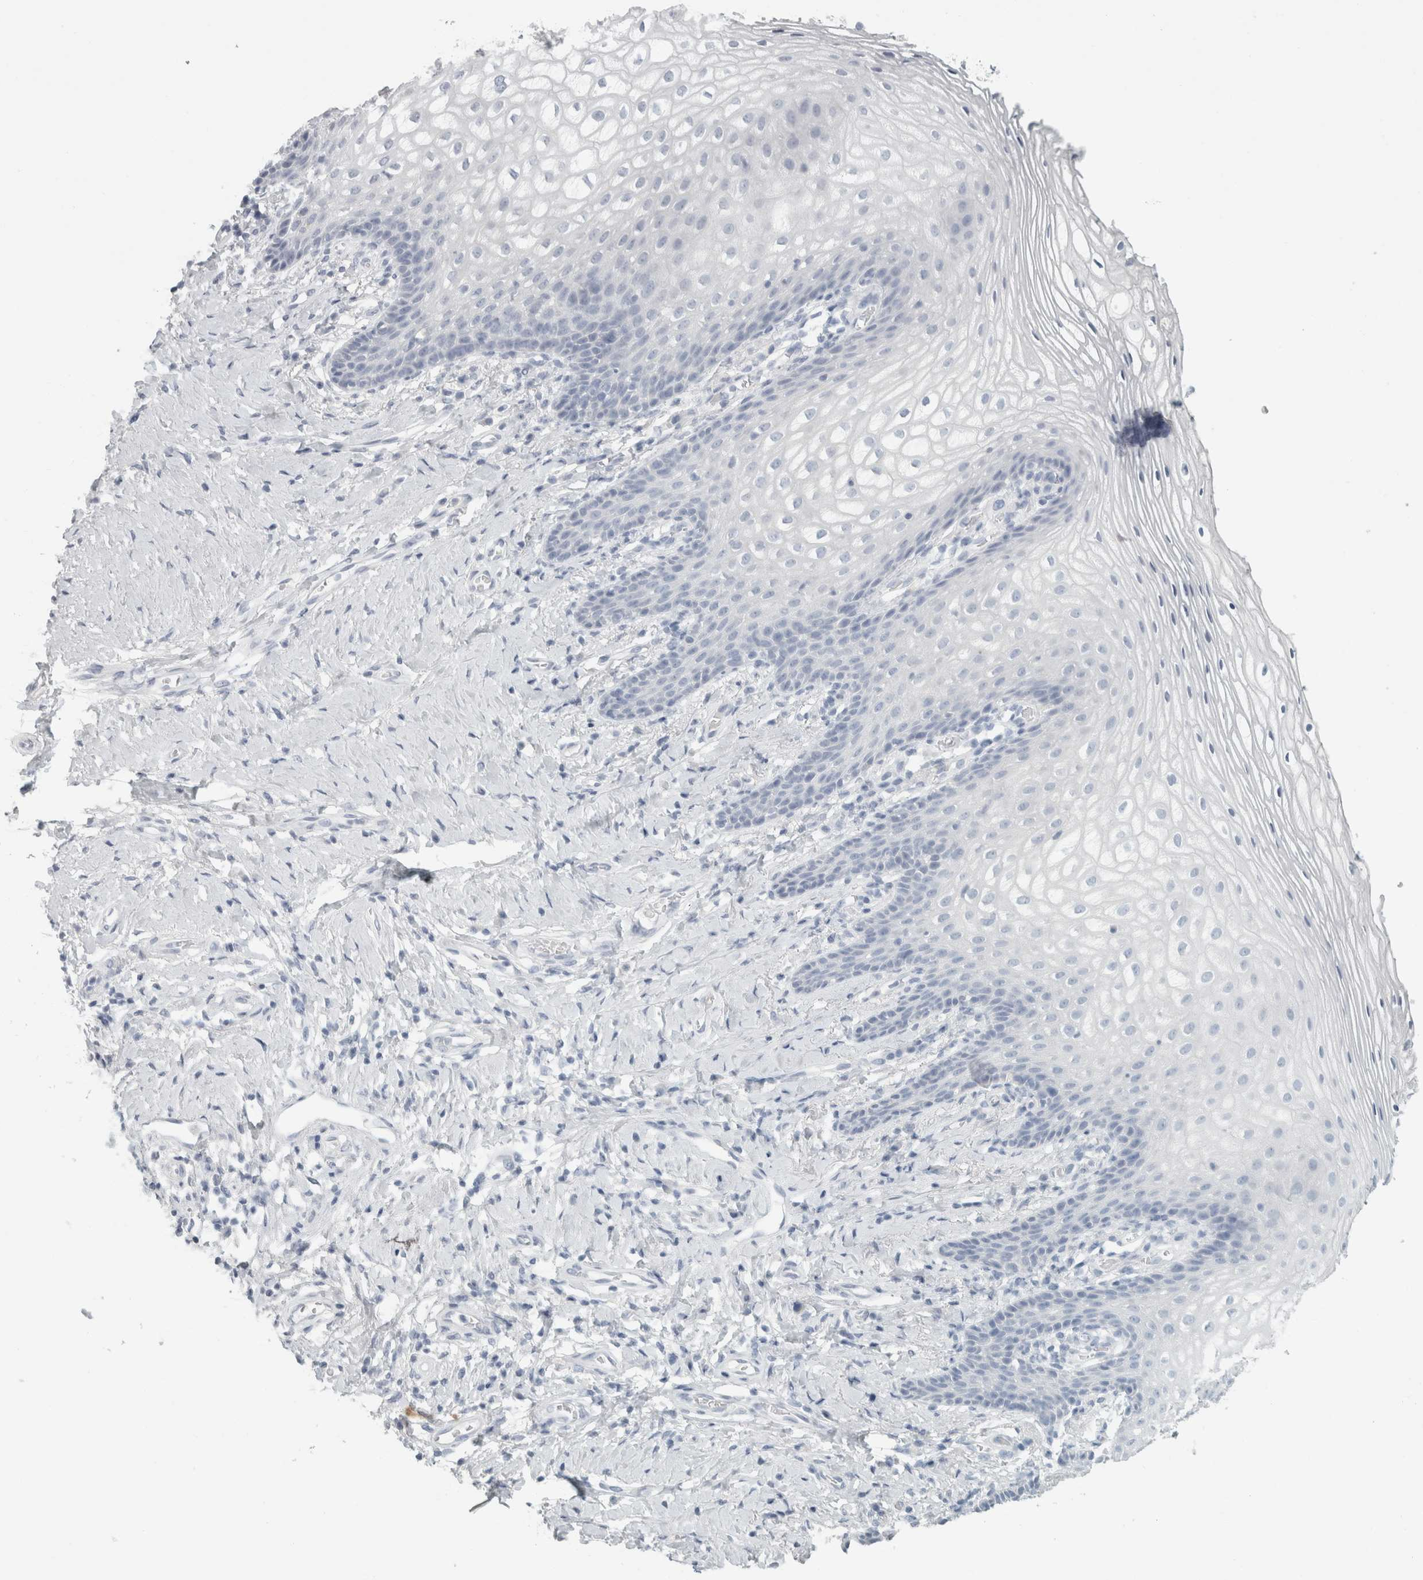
{"staining": {"intensity": "negative", "quantity": "none", "location": "none"}, "tissue": "vagina", "cell_type": "Squamous epithelial cells", "image_type": "normal", "snomed": [{"axis": "morphology", "description": "Normal tissue, NOS"}, {"axis": "topography", "description": "Vagina"}], "caption": "Immunohistochemistry of unremarkable vagina exhibits no positivity in squamous epithelial cells.", "gene": "SLC28A3", "patient": {"sex": "female", "age": 60}}